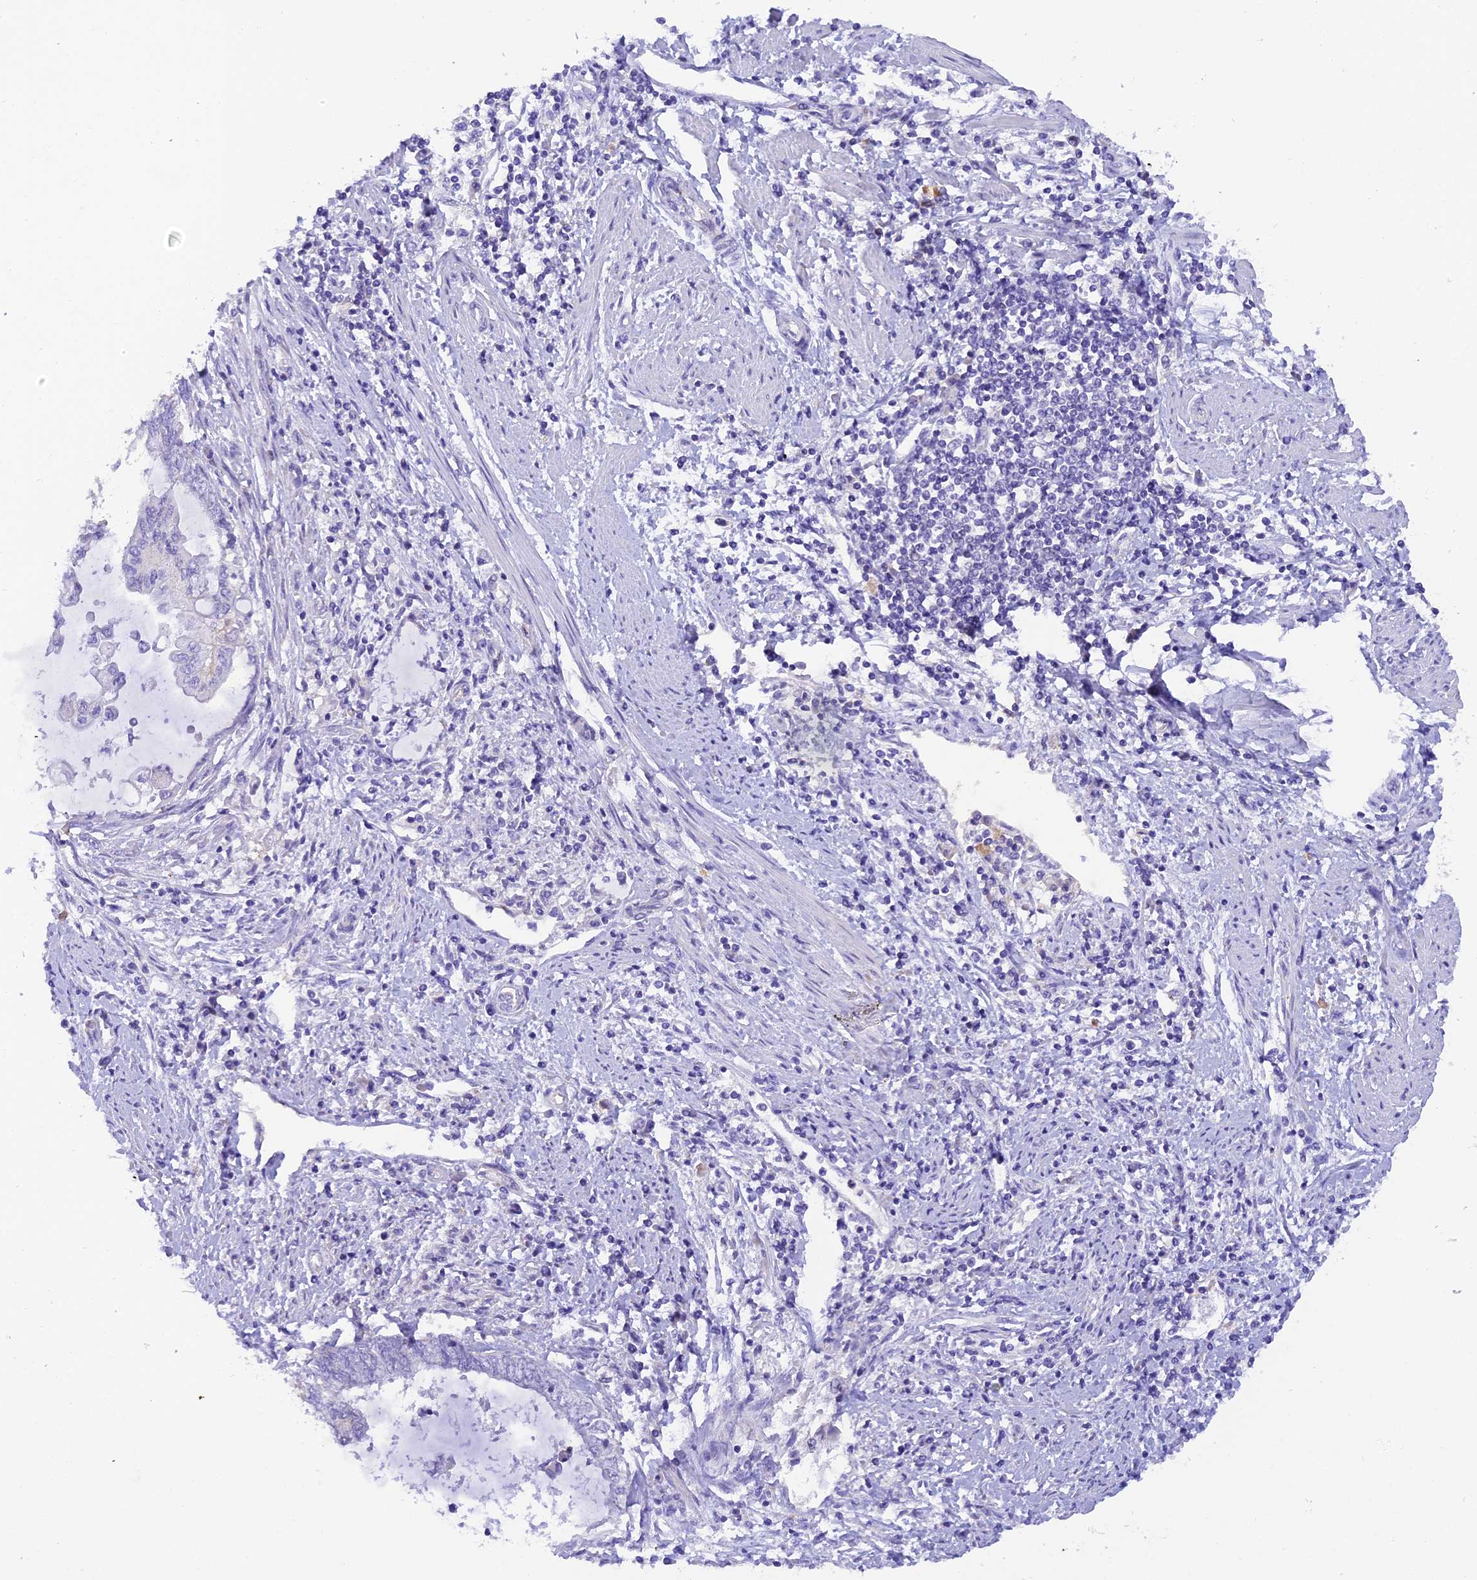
{"staining": {"intensity": "negative", "quantity": "none", "location": "none"}, "tissue": "endometrial cancer", "cell_type": "Tumor cells", "image_type": "cancer", "snomed": [{"axis": "morphology", "description": "Adenocarcinoma, NOS"}, {"axis": "topography", "description": "Uterus"}, {"axis": "topography", "description": "Endometrium"}], "caption": "This is an immunohistochemistry image of human endometrial cancer. There is no staining in tumor cells.", "gene": "COL6A5", "patient": {"sex": "female", "age": 70}}